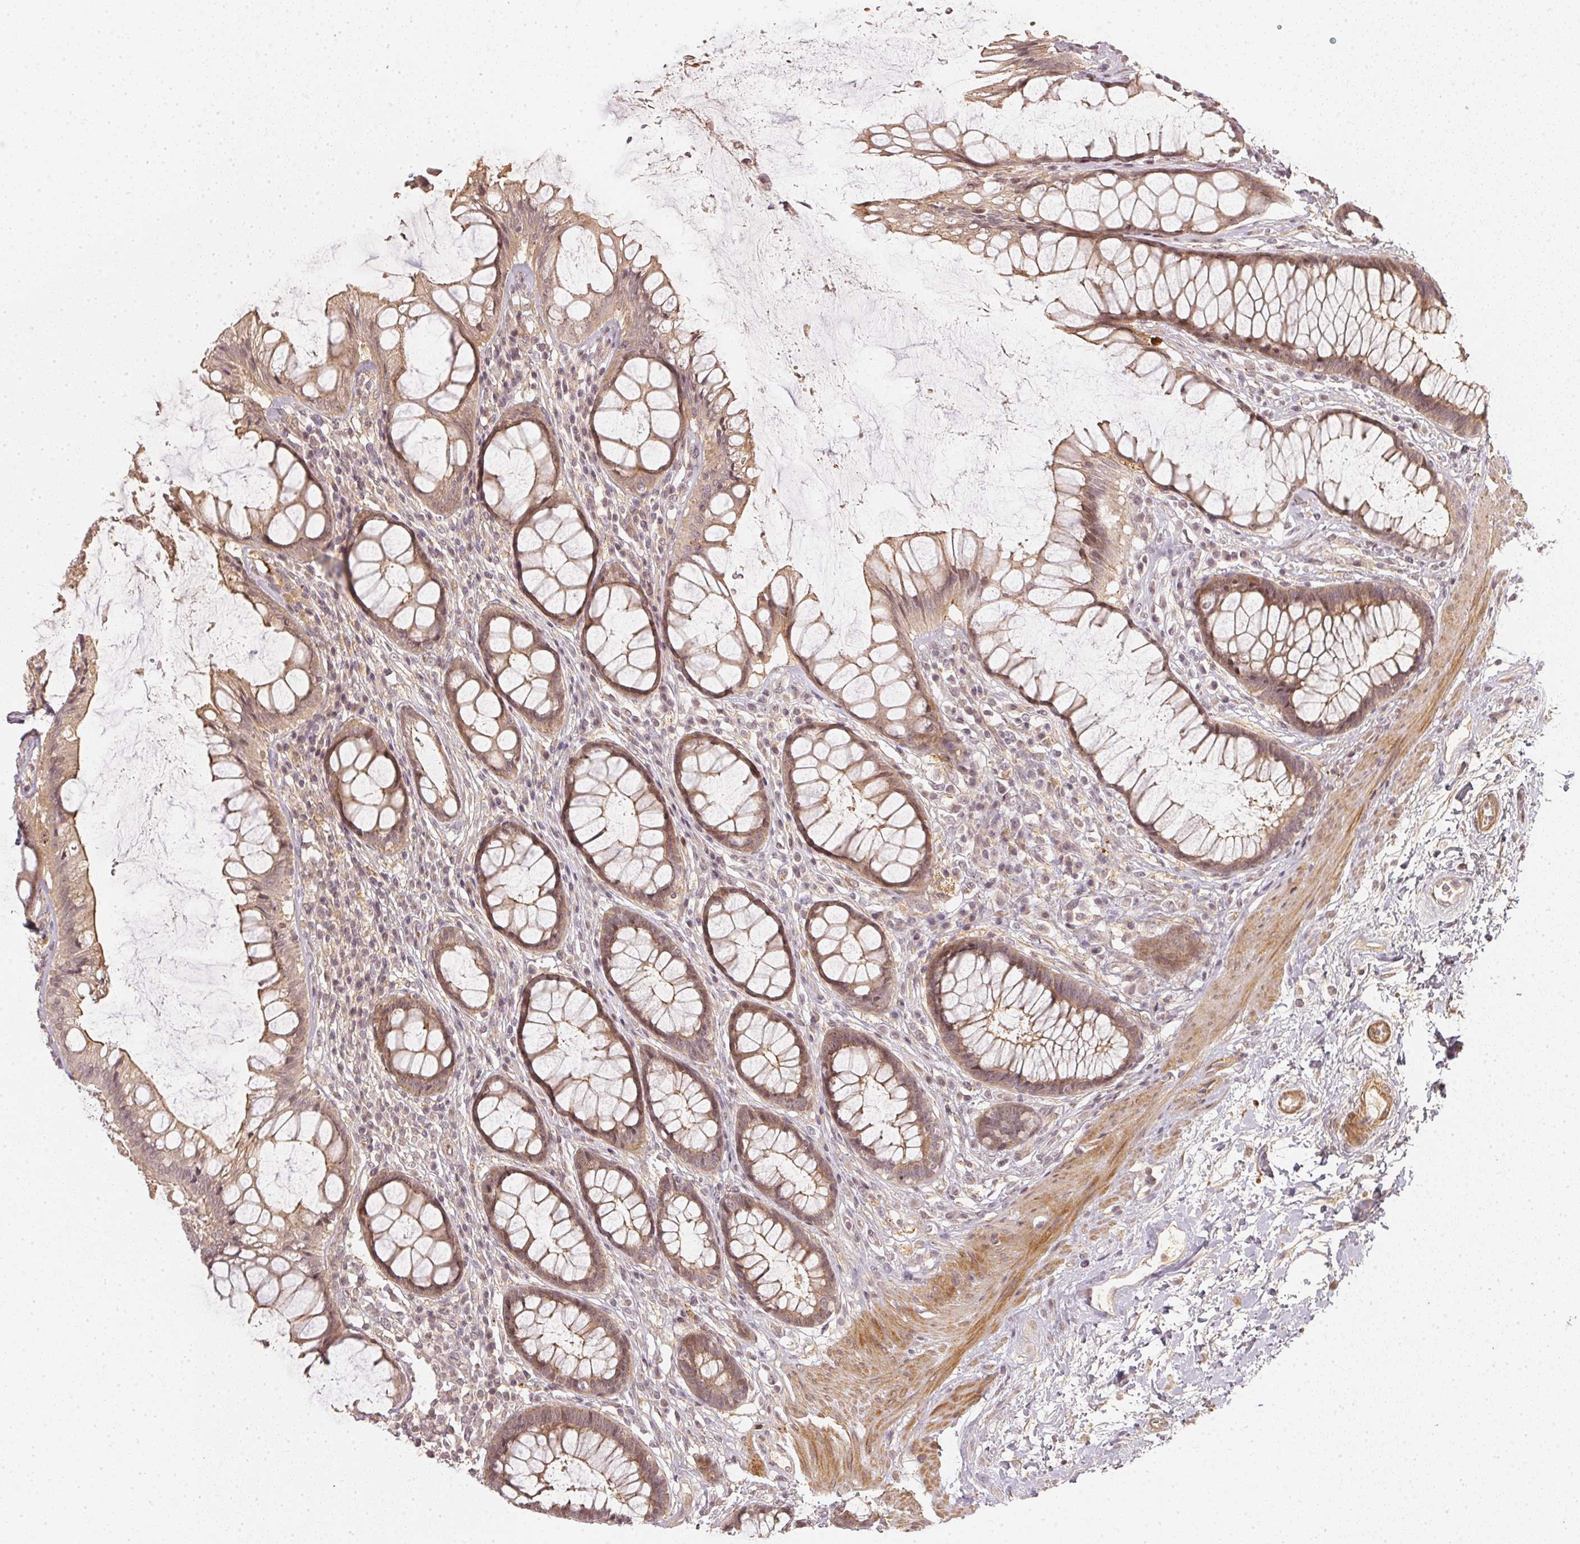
{"staining": {"intensity": "weak", "quantity": "<25%", "location": "cytoplasmic/membranous"}, "tissue": "rectum", "cell_type": "Glandular cells", "image_type": "normal", "snomed": [{"axis": "morphology", "description": "Normal tissue, NOS"}, {"axis": "topography", "description": "Rectum"}], "caption": "Glandular cells are negative for brown protein staining in normal rectum. (Brightfield microscopy of DAB immunohistochemistry (IHC) at high magnification).", "gene": "SERPINE1", "patient": {"sex": "male", "age": 72}}